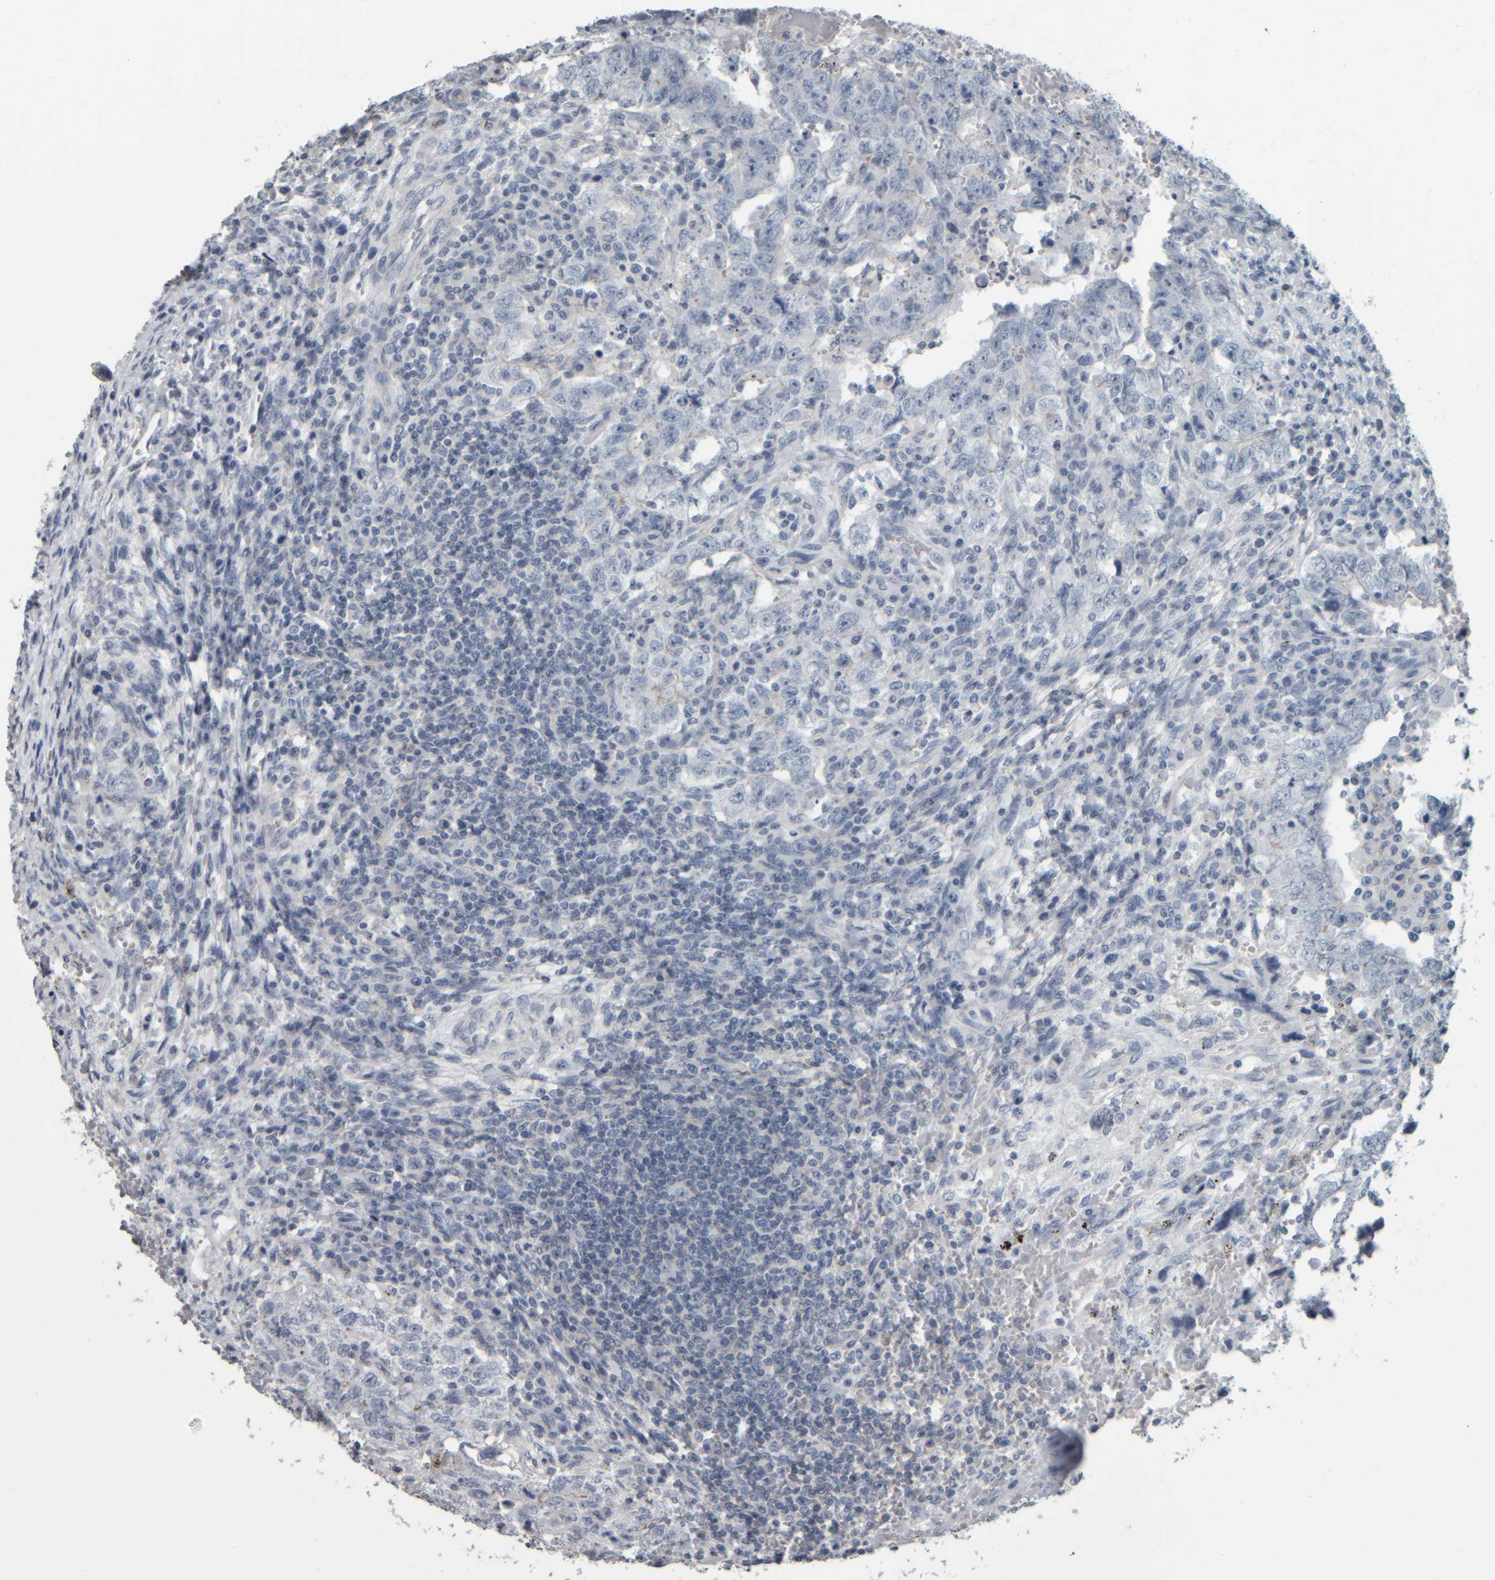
{"staining": {"intensity": "negative", "quantity": "none", "location": "none"}, "tissue": "testis cancer", "cell_type": "Tumor cells", "image_type": "cancer", "snomed": [{"axis": "morphology", "description": "Carcinoma, Embryonal, NOS"}, {"axis": "topography", "description": "Testis"}], "caption": "Histopathology image shows no protein expression in tumor cells of testis cancer tissue.", "gene": "CAVIN4", "patient": {"sex": "male", "age": 26}}